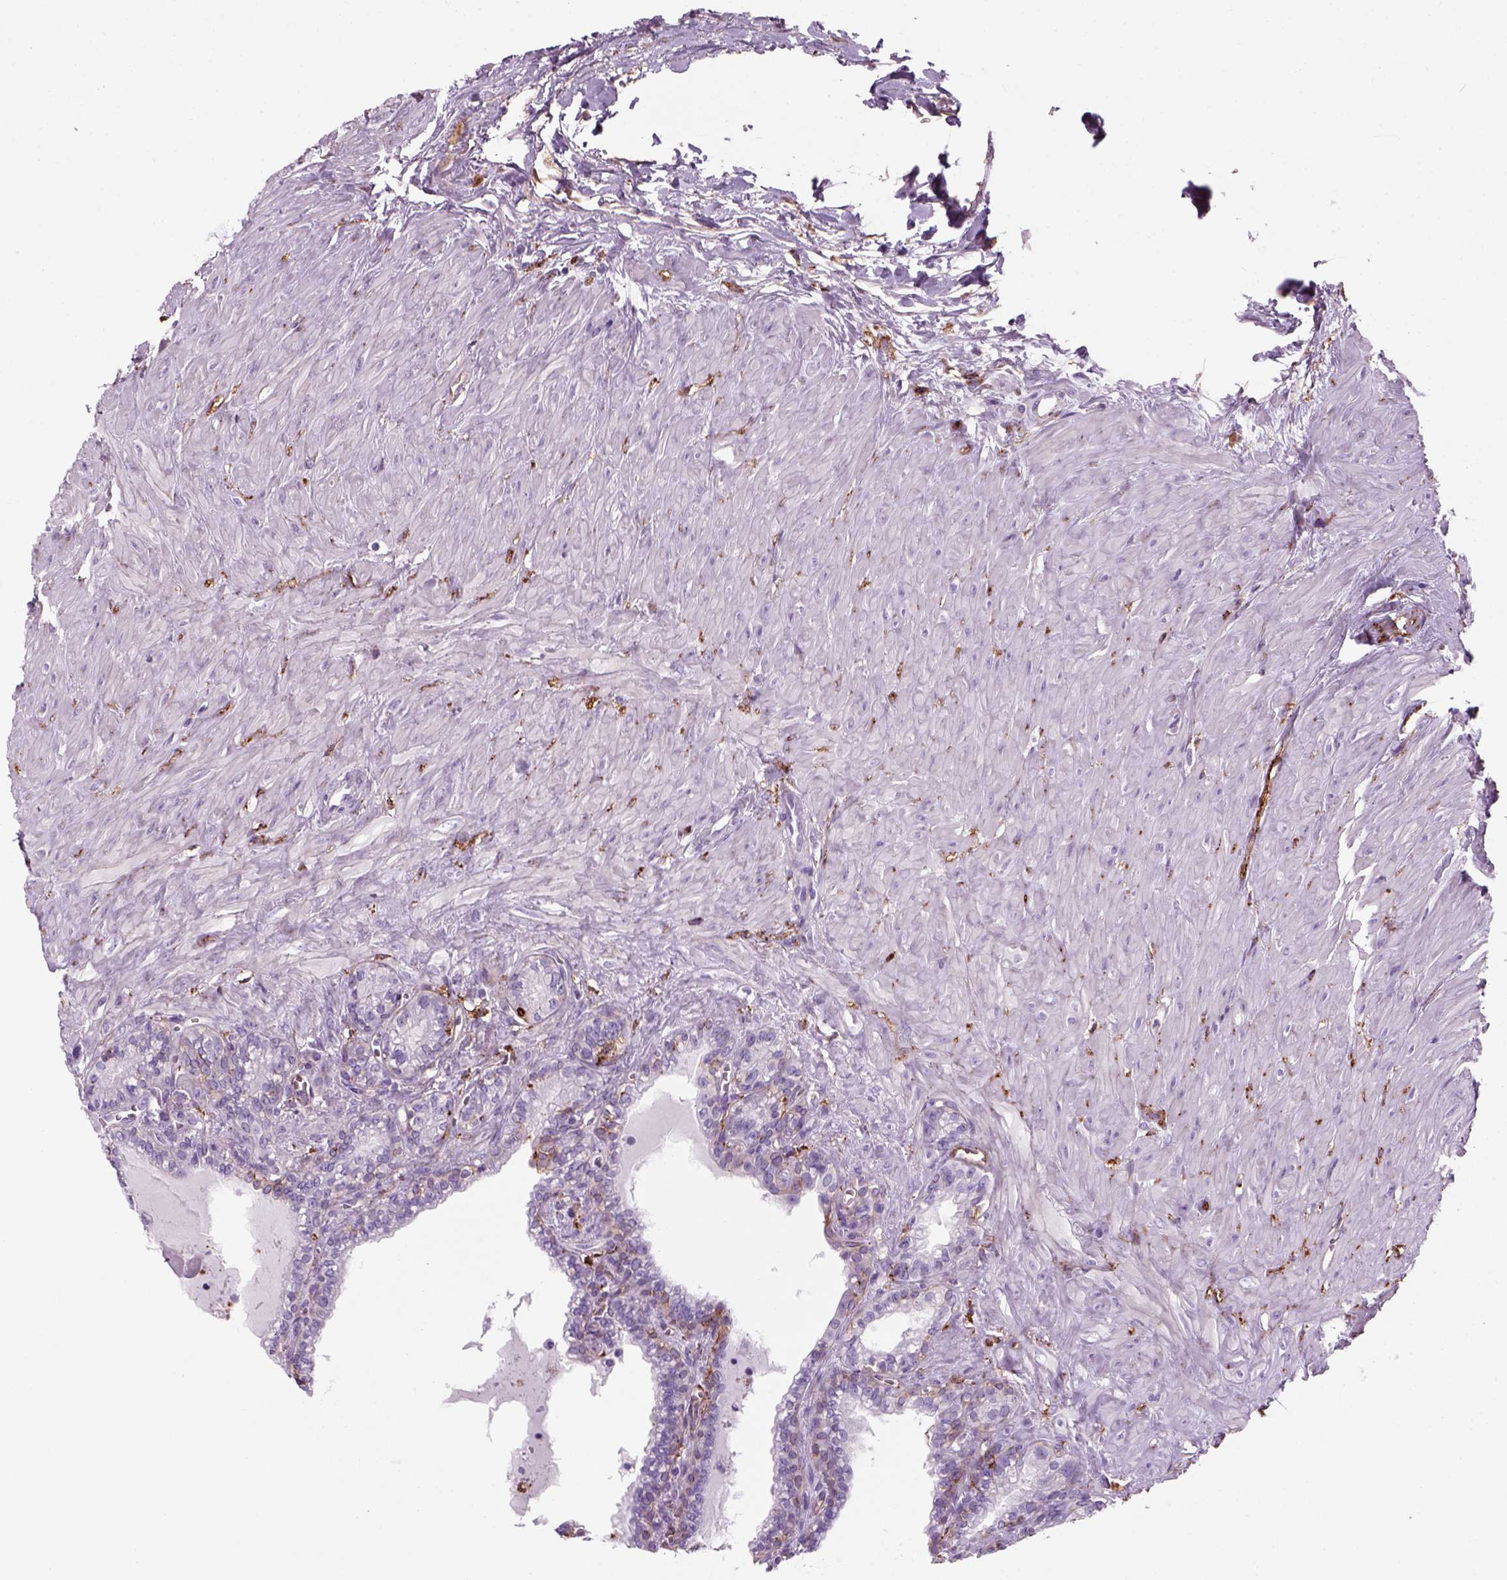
{"staining": {"intensity": "negative", "quantity": "none", "location": "none"}, "tissue": "seminal vesicle", "cell_type": "Glandular cells", "image_type": "normal", "snomed": [{"axis": "morphology", "description": "Normal tissue, NOS"}, {"axis": "morphology", "description": "Urothelial carcinoma, NOS"}, {"axis": "topography", "description": "Urinary bladder"}, {"axis": "topography", "description": "Seminal veicle"}], "caption": "A high-resolution image shows immunohistochemistry staining of normal seminal vesicle, which shows no significant positivity in glandular cells.", "gene": "MARCKS", "patient": {"sex": "male", "age": 76}}